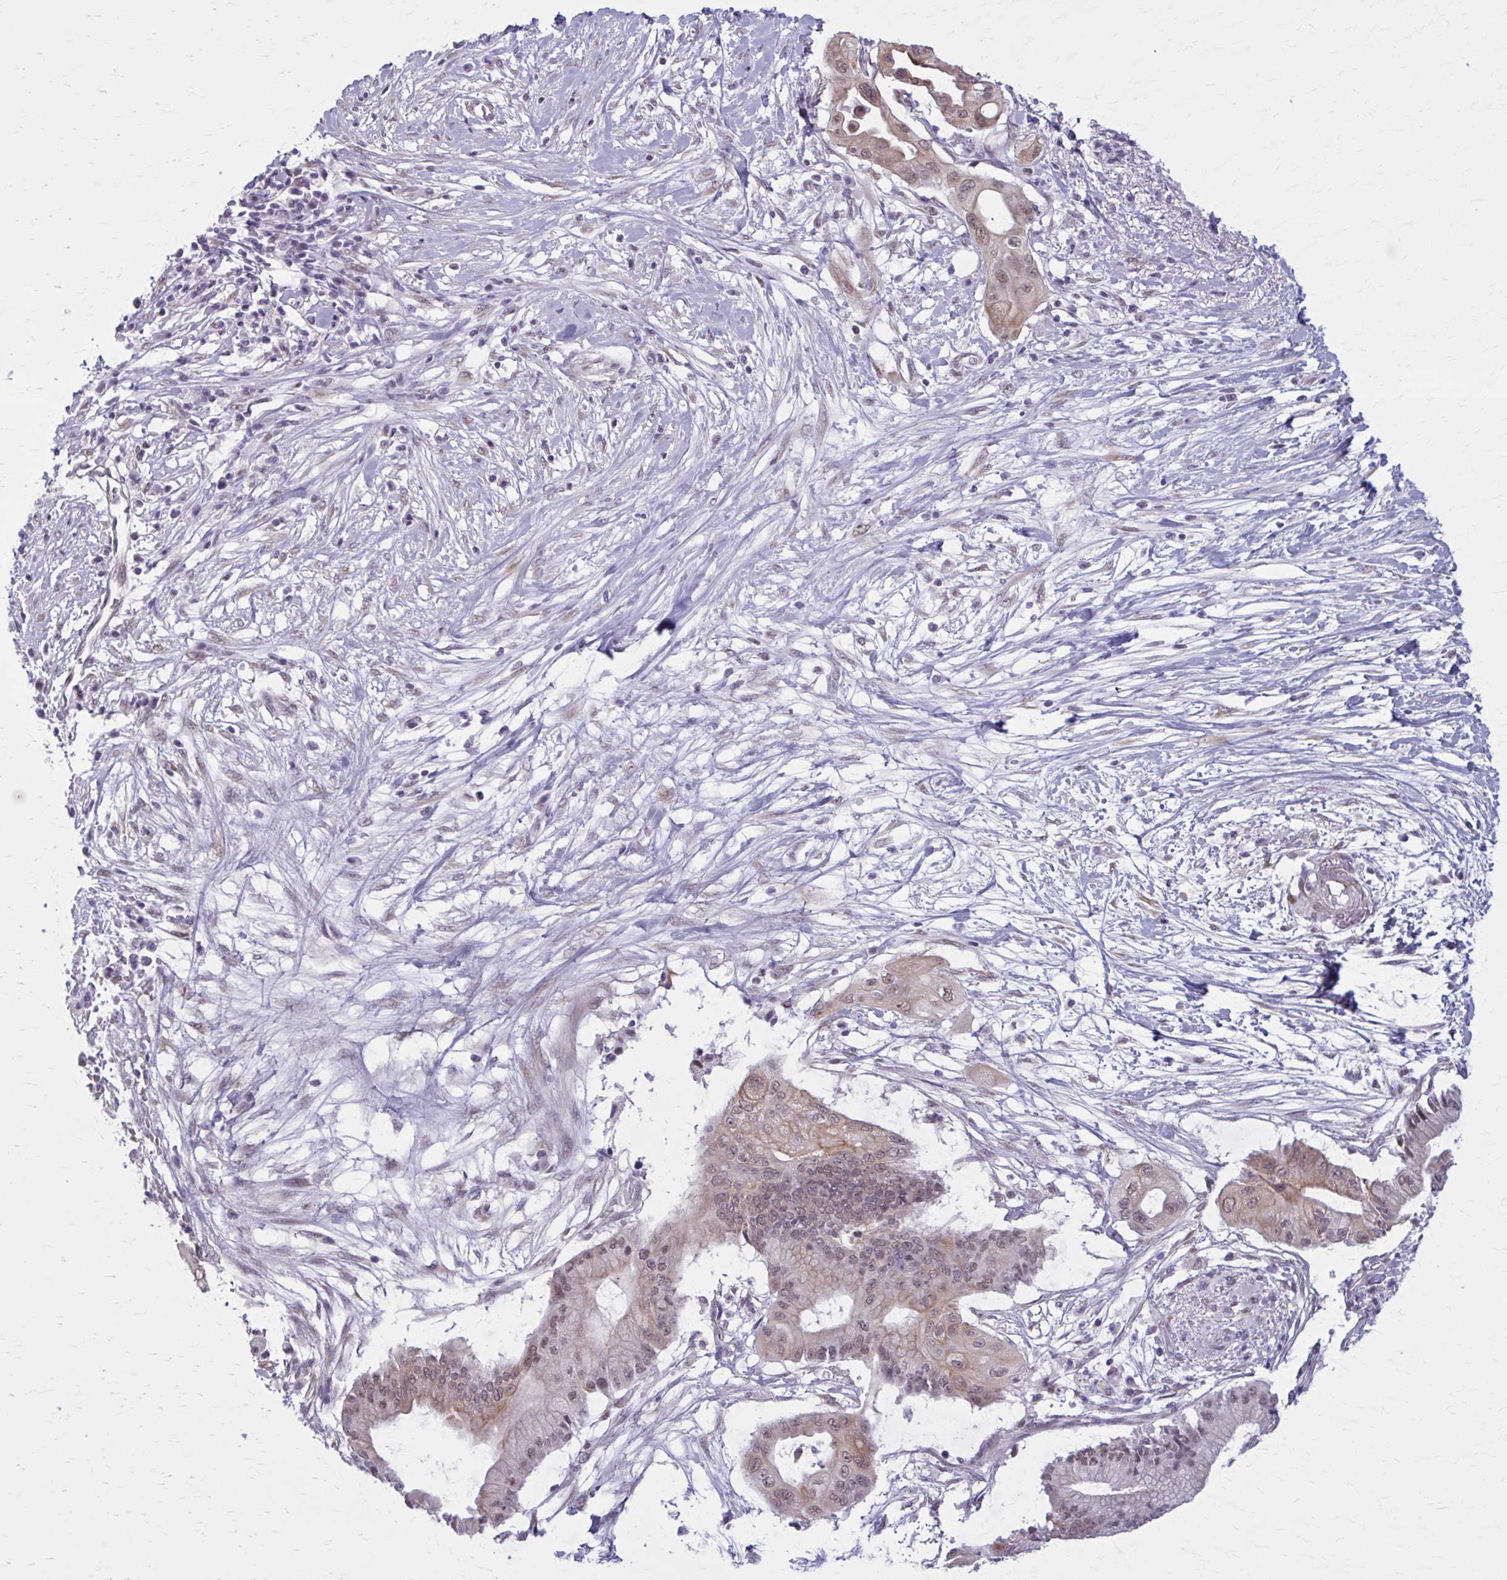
{"staining": {"intensity": "moderate", "quantity": "25%-75%", "location": "cytoplasmic/membranous,nuclear"}, "tissue": "pancreatic cancer", "cell_type": "Tumor cells", "image_type": "cancer", "snomed": [{"axis": "morphology", "description": "Adenocarcinoma, NOS"}, {"axis": "topography", "description": "Pancreas"}], "caption": "The photomicrograph reveals immunohistochemical staining of pancreatic cancer (adenocarcinoma). There is moderate cytoplasmic/membranous and nuclear positivity is present in approximately 25%-75% of tumor cells.", "gene": "NUMBL", "patient": {"sex": "male", "age": 68}}